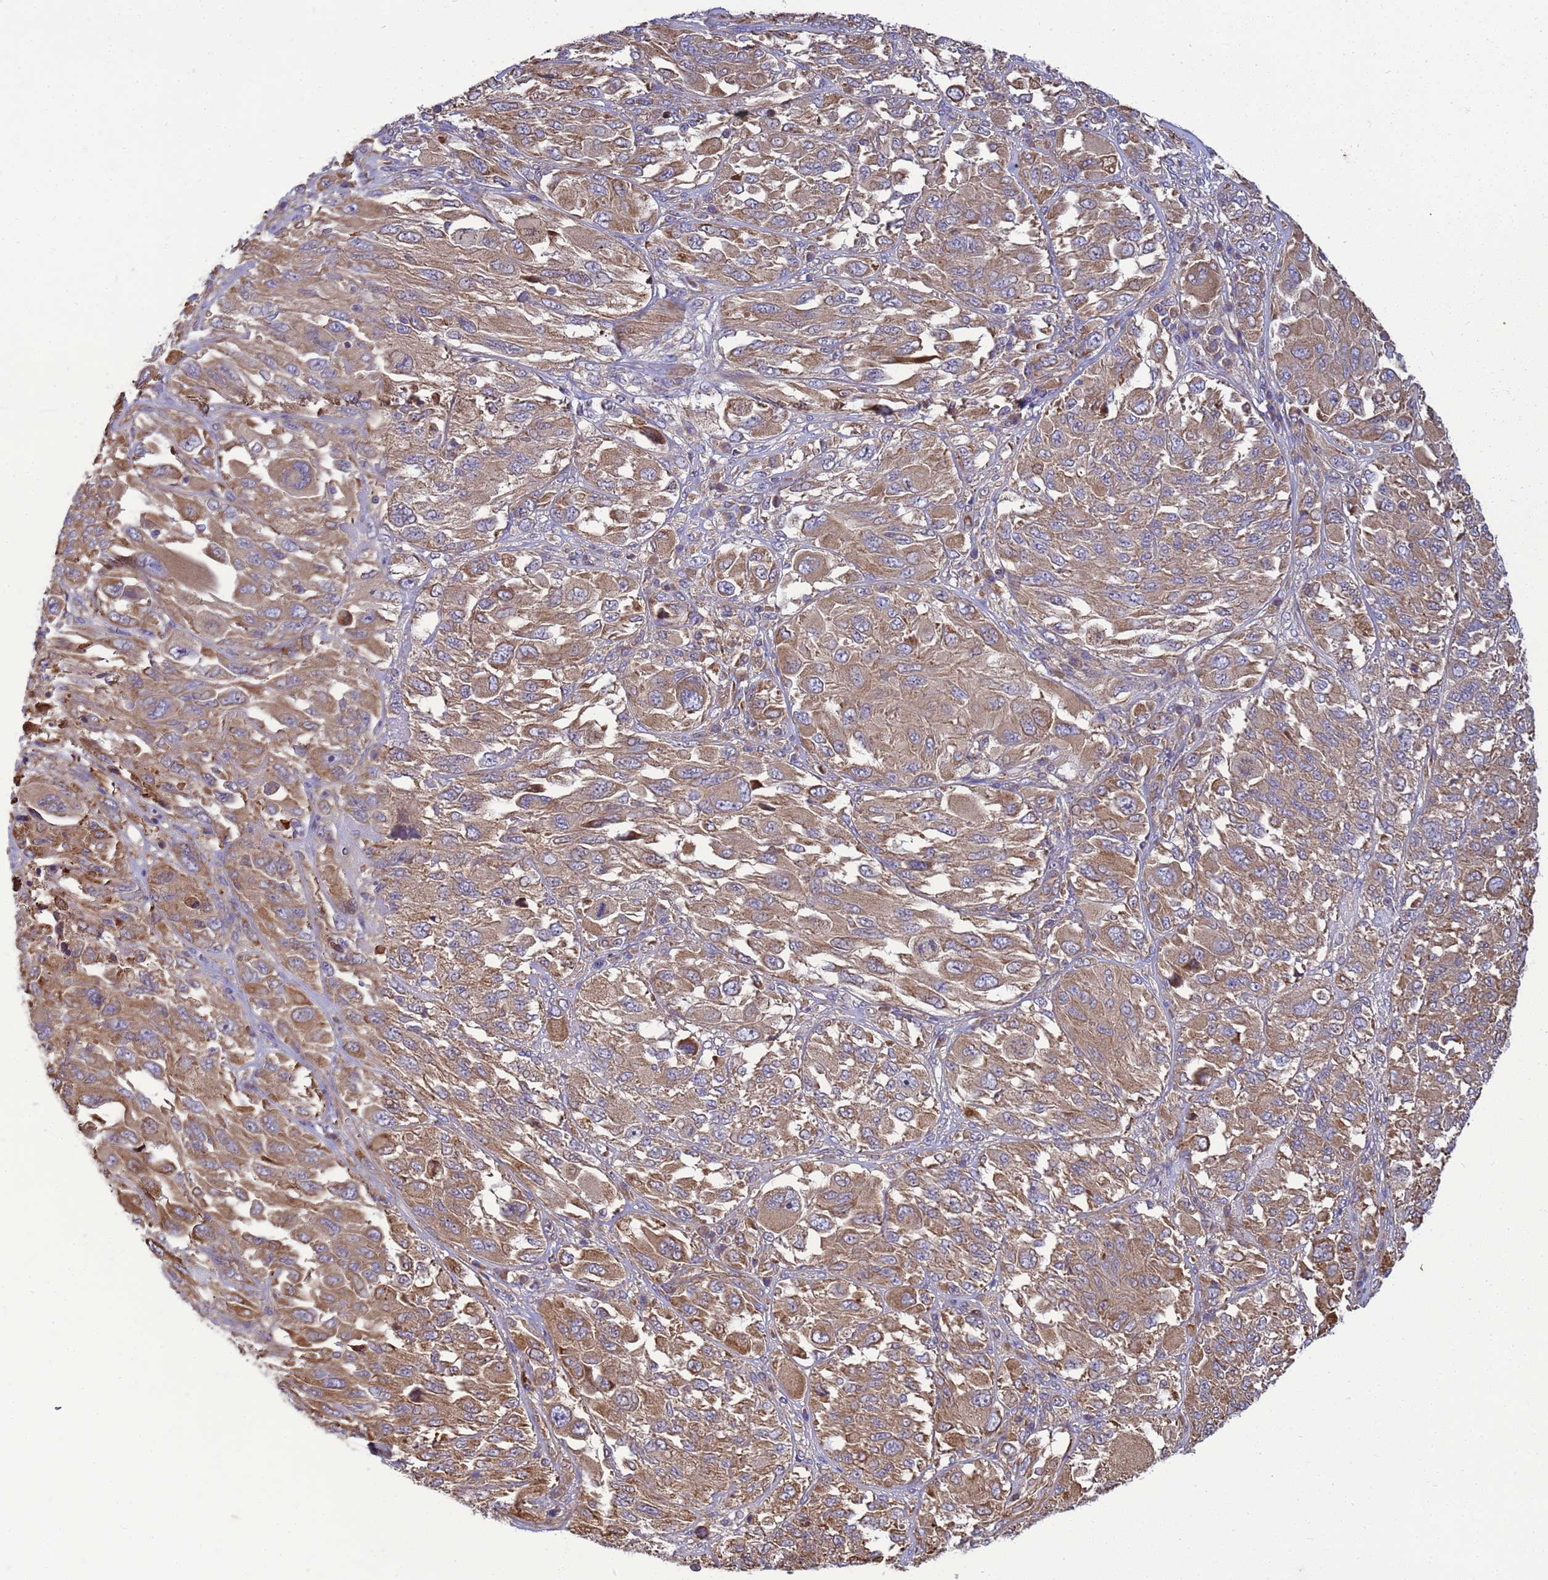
{"staining": {"intensity": "moderate", "quantity": ">75%", "location": "cytoplasmic/membranous"}, "tissue": "melanoma", "cell_type": "Tumor cells", "image_type": "cancer", "snomed": [{"axis": "morphology", "description": "Malignant melanoma, NOS"}, {"axis": "topography", "description": "Skin"}], "caption": "Immunohistochemical staining of human malignant melanoma displays moderate cytoplasmic/membranous protein positivity in approximately >75% of tumor cells. (brown staining indicates protein expression, while blue staining denotes nuclei).", "gene": "BECN1", "patient": {"sex": "female", "age": 91}}